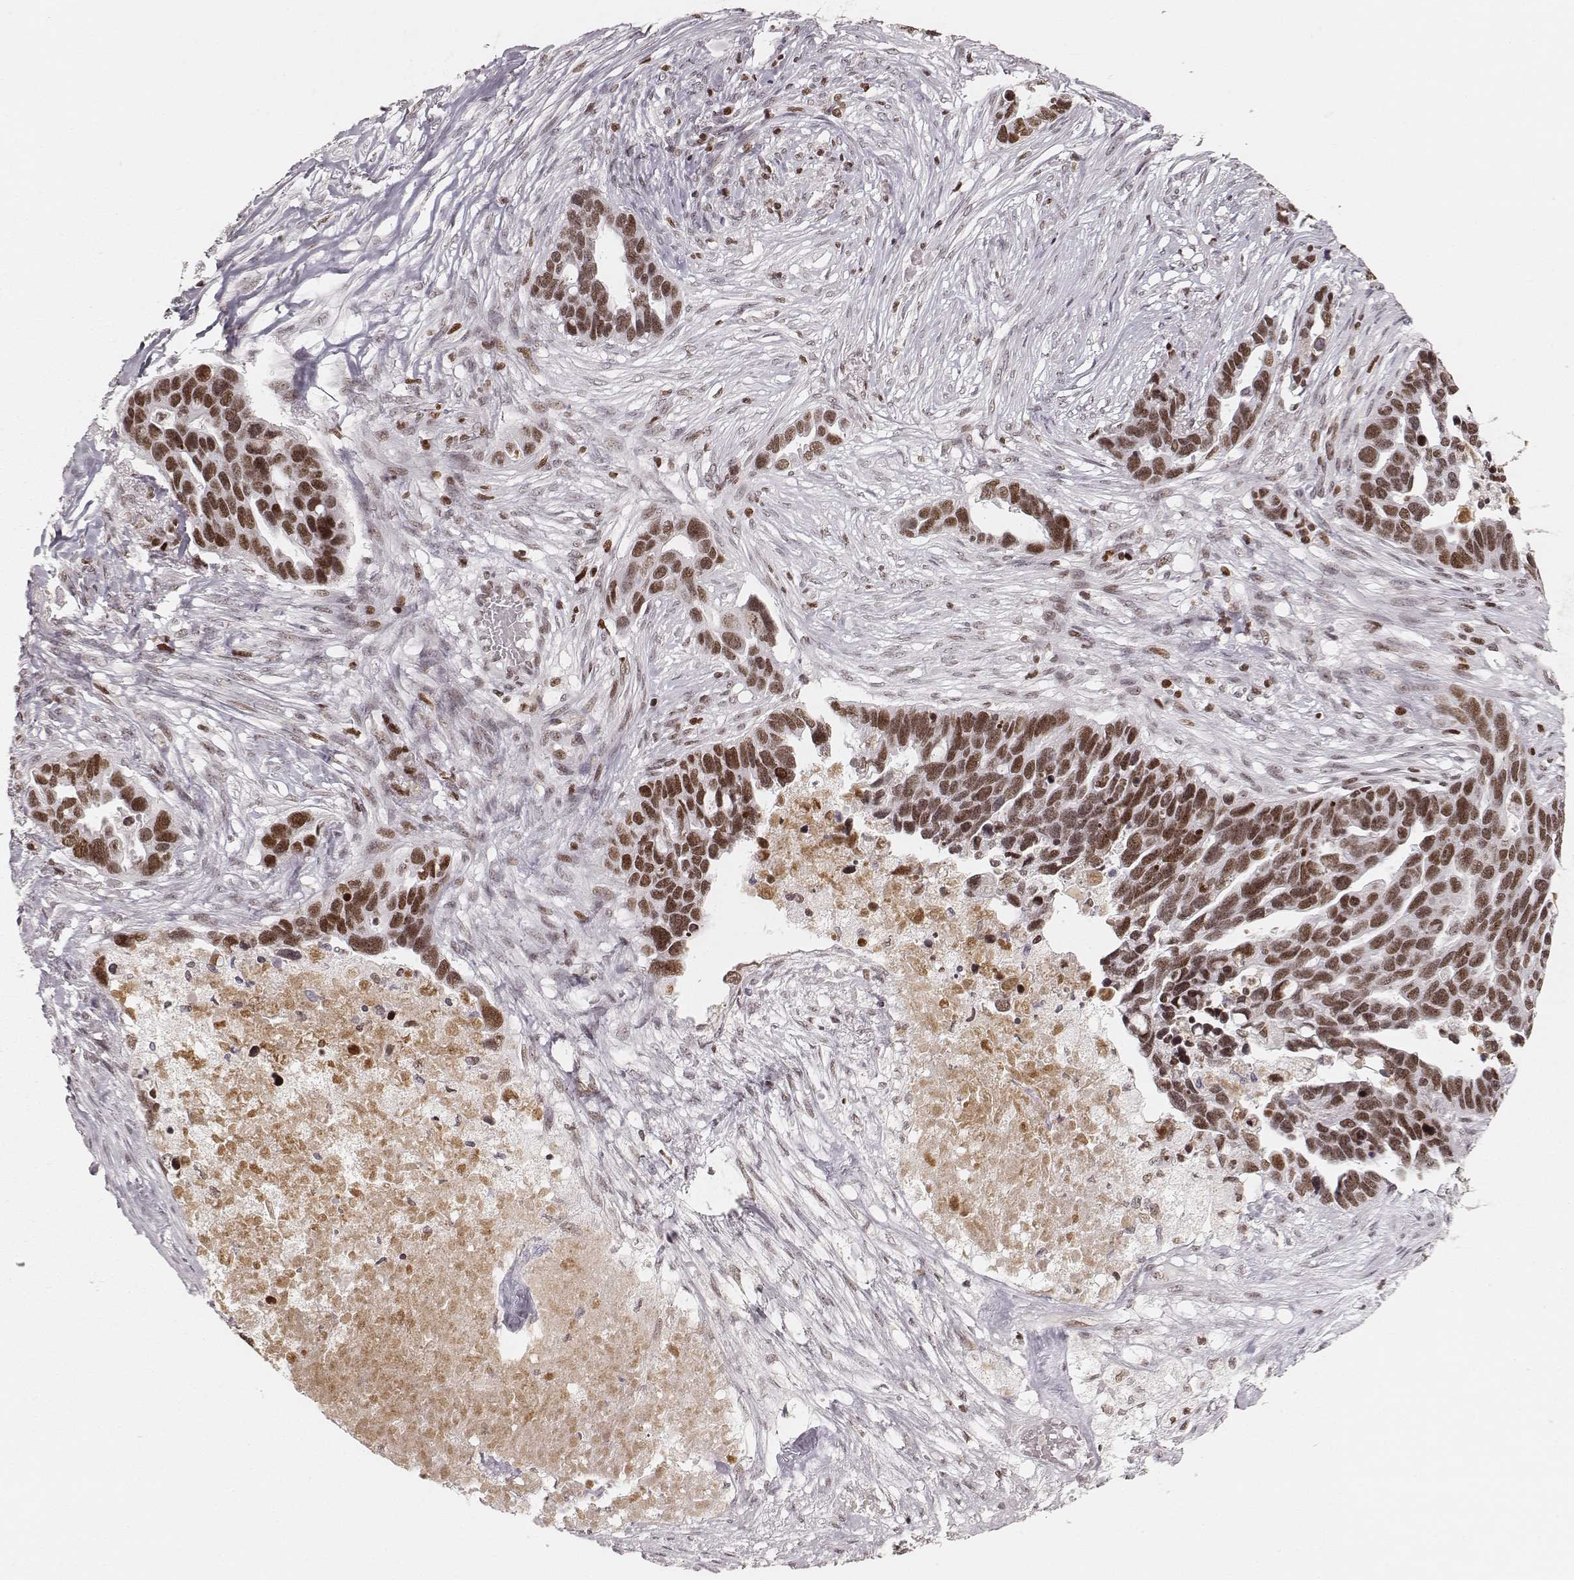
{"staining": {"intensity": "moderate", "quantity": ">75%", "location": "nuclear"}, "tissue": "ovarian cancer", "cell_type": "Tumor cells", "image_type": "cancer", "snomed": [{"axis": "morphology", "description": "Cystadenocarcinoma, serous, NOS"}, {"axis": "topography", "description": "Ovary"}], "caption": "A brown stain highlights moderate nuclear expression of a protein in ovarian serous cystadenocarcinoma tumor cells.", "gene": "PARP1", "patient": {"sex": "female", "age": 54}}